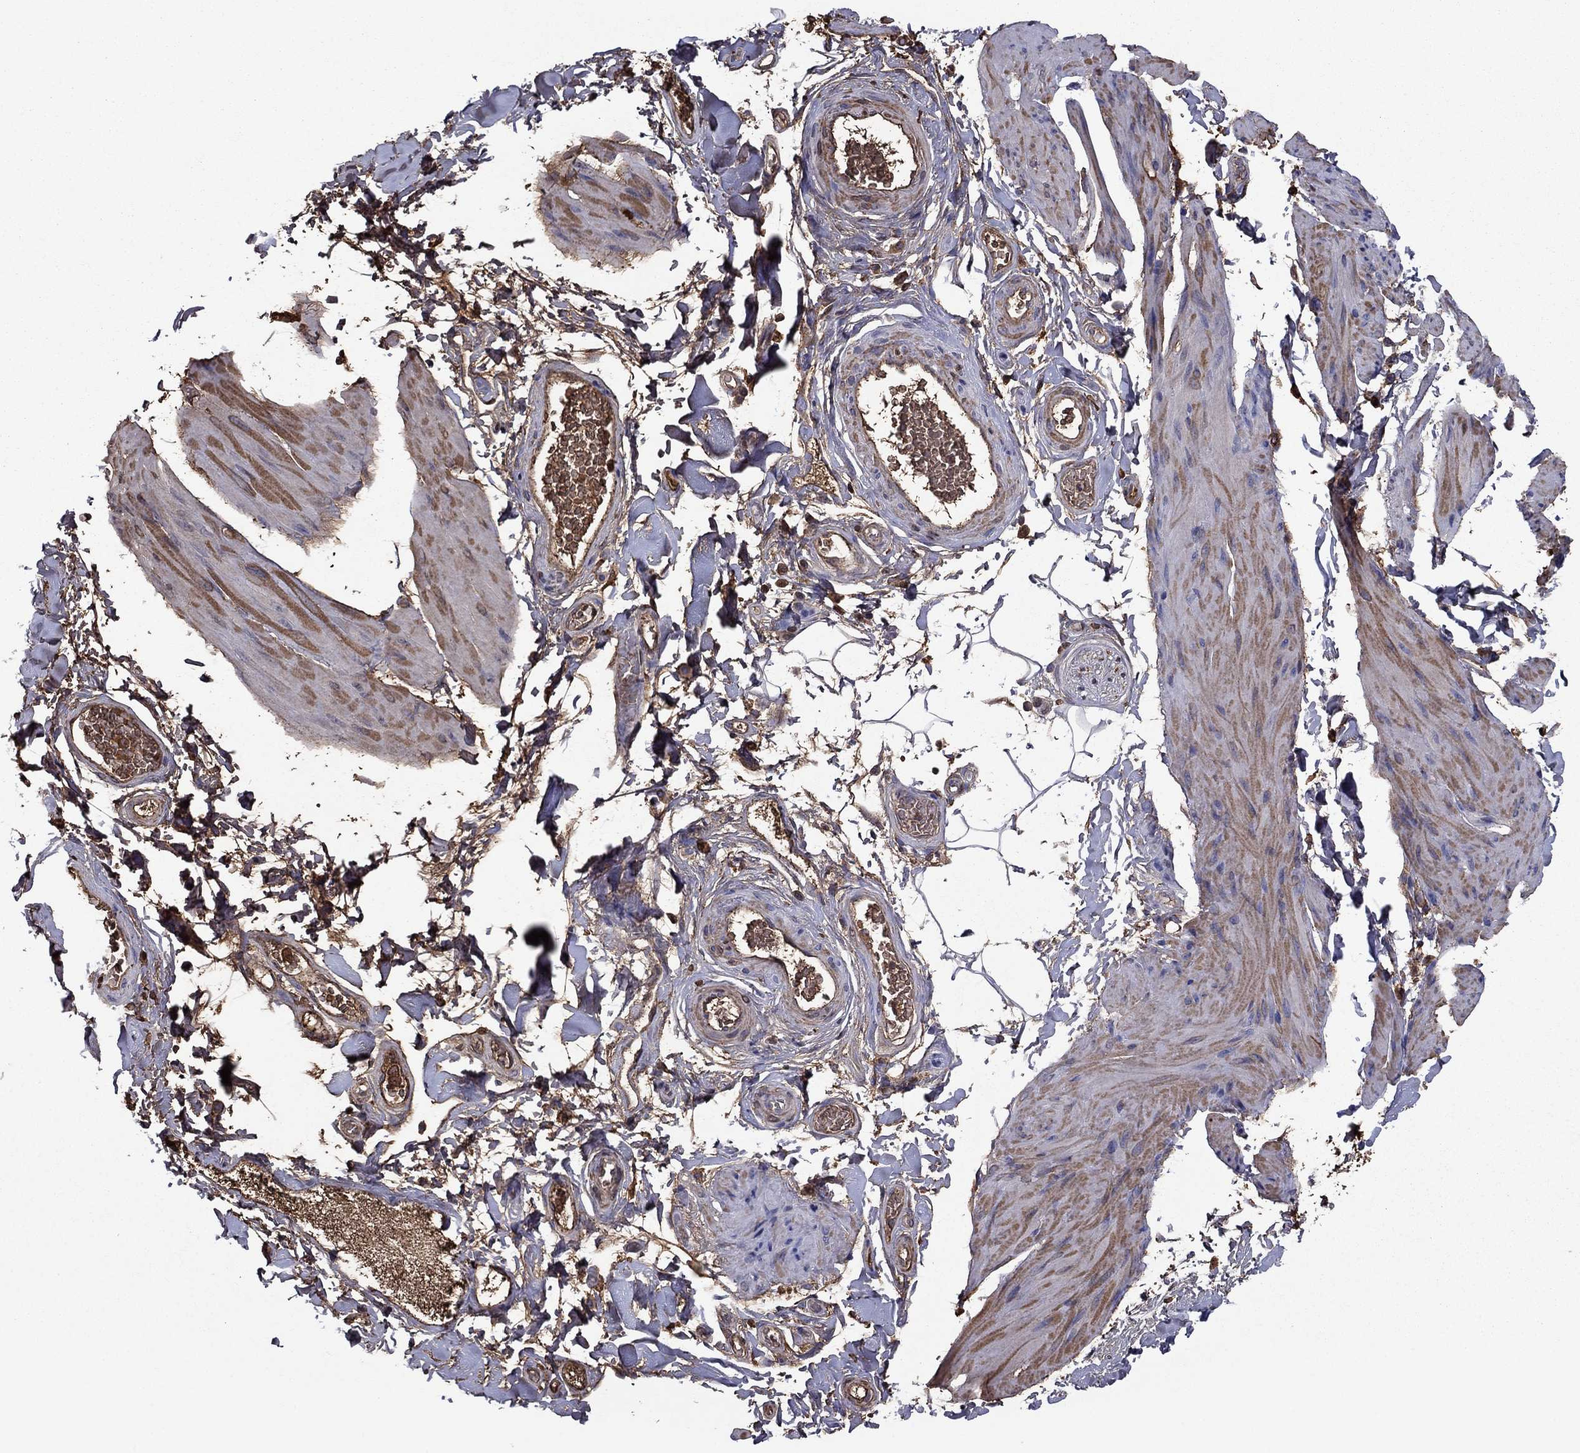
{"staining": {"intensity": "moderate", "quantity": "25%-75%", "location": "cytoplasmic/membranous"}, "tissue": "smooth muscle", "cell_type": "Smooth muscle cells", "image_type": "normal", "snomed": [{"axis": "morphology", "description": "Normal tissue, NOS"}, {"axis": "topography", "description": "Adipose tissue"}, {"axis": "topography", "description": "Smooth muscle"}, {"axis": "topography", "description": "Peripheral nerve tissue"}], "caption": "Immunohistochemical staining of normal smooth muscle demonstrates medium levels of moderate cytoplasmic/membranous staining in approximately 25%-75% of smooth muscle cells. The staining was performed using DAB (3,3'-diaminobenzidine), with brown indicating positive protein expression. Nuclei are stained blue with hematoxylin.", "gene": "HPX", "patient": {"sex": "male", "age": 83}}